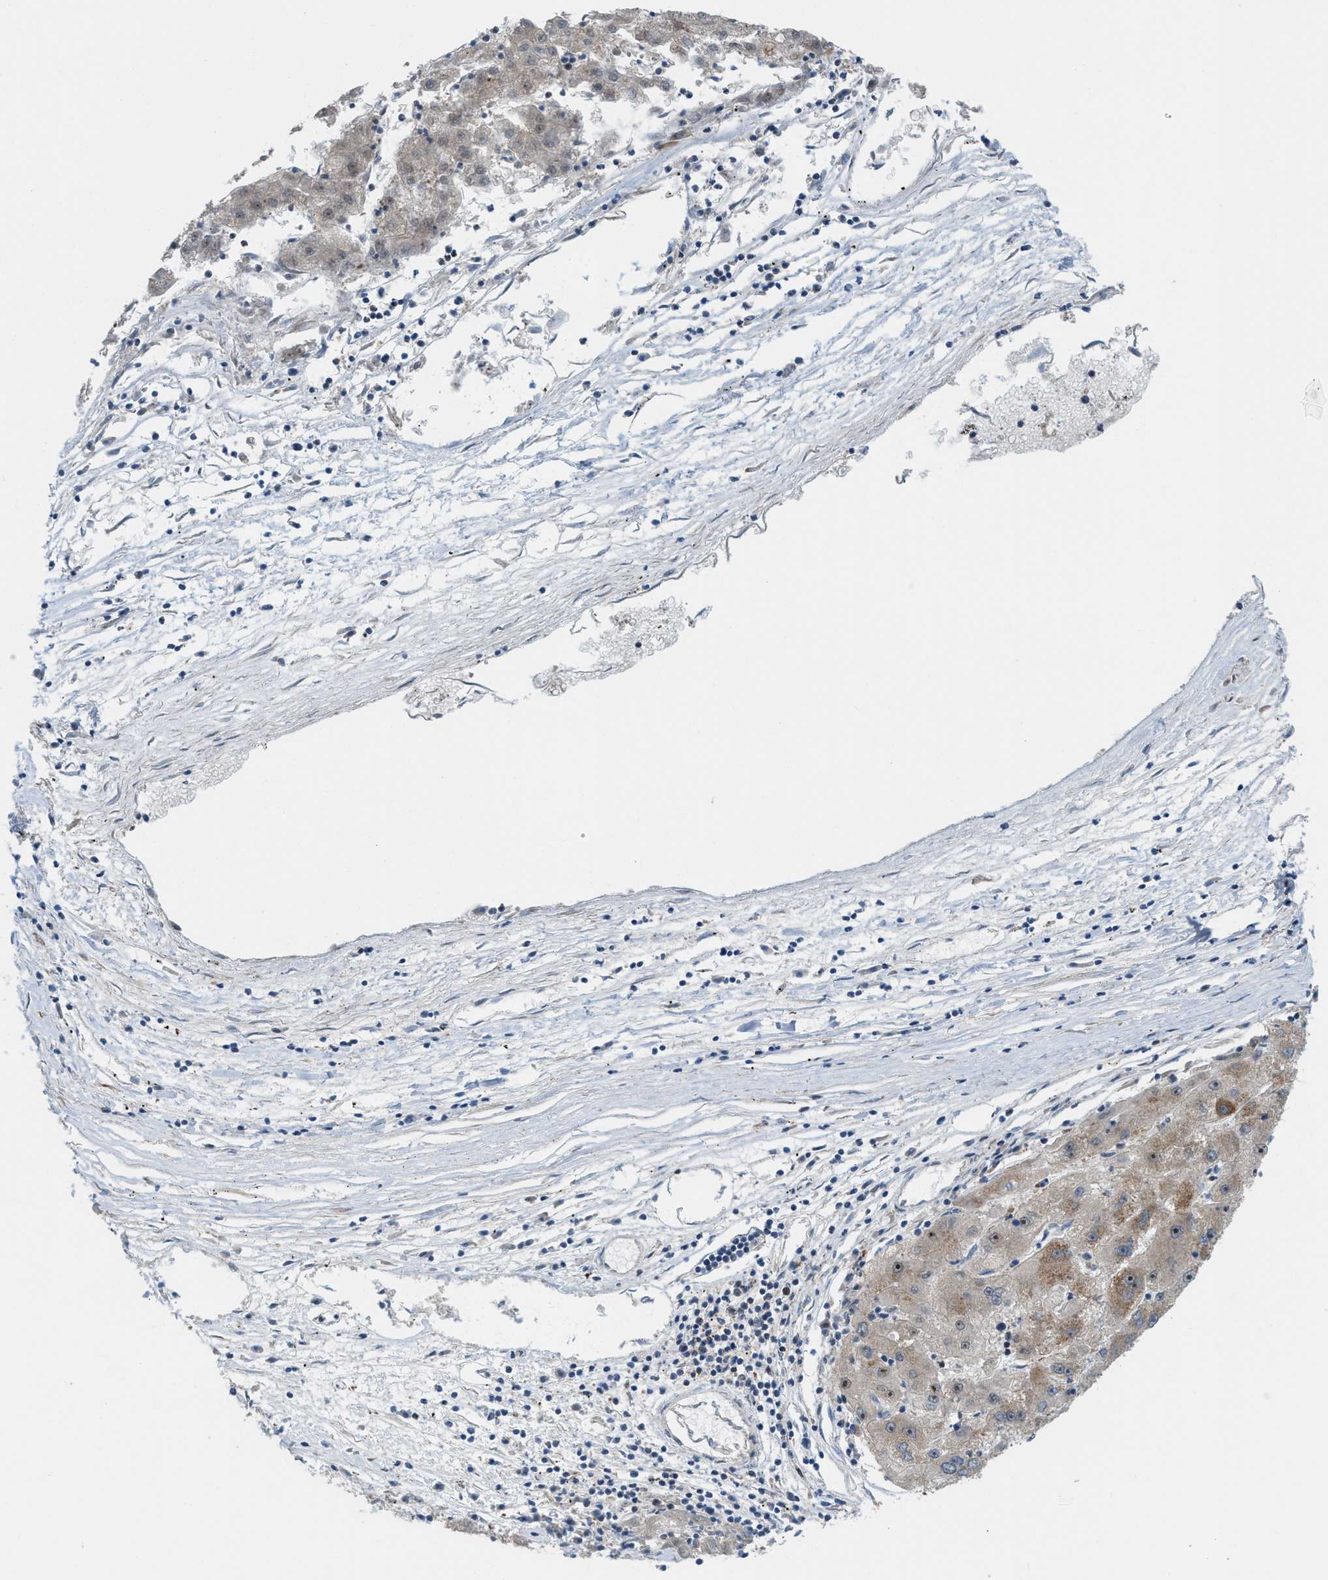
{"staining": {"intensity": "negative", "quantity": "none", "location": "none"}, "tissue": "liver cancer", "cell_type": "Tumor cells", "image_type": "cancer", "snomed": [{"axis": "morphology", "description": "Carcinoma, Hepatocellular, NOS"}, {"axis": "topography", "description": "Liver"}], "caption": "A photomicrograph of liver cancer stained for a protein displays no brown staining in tumor cells.", "gene": "DIPK1A", "patient": {"sex": "male", "age": 72}}